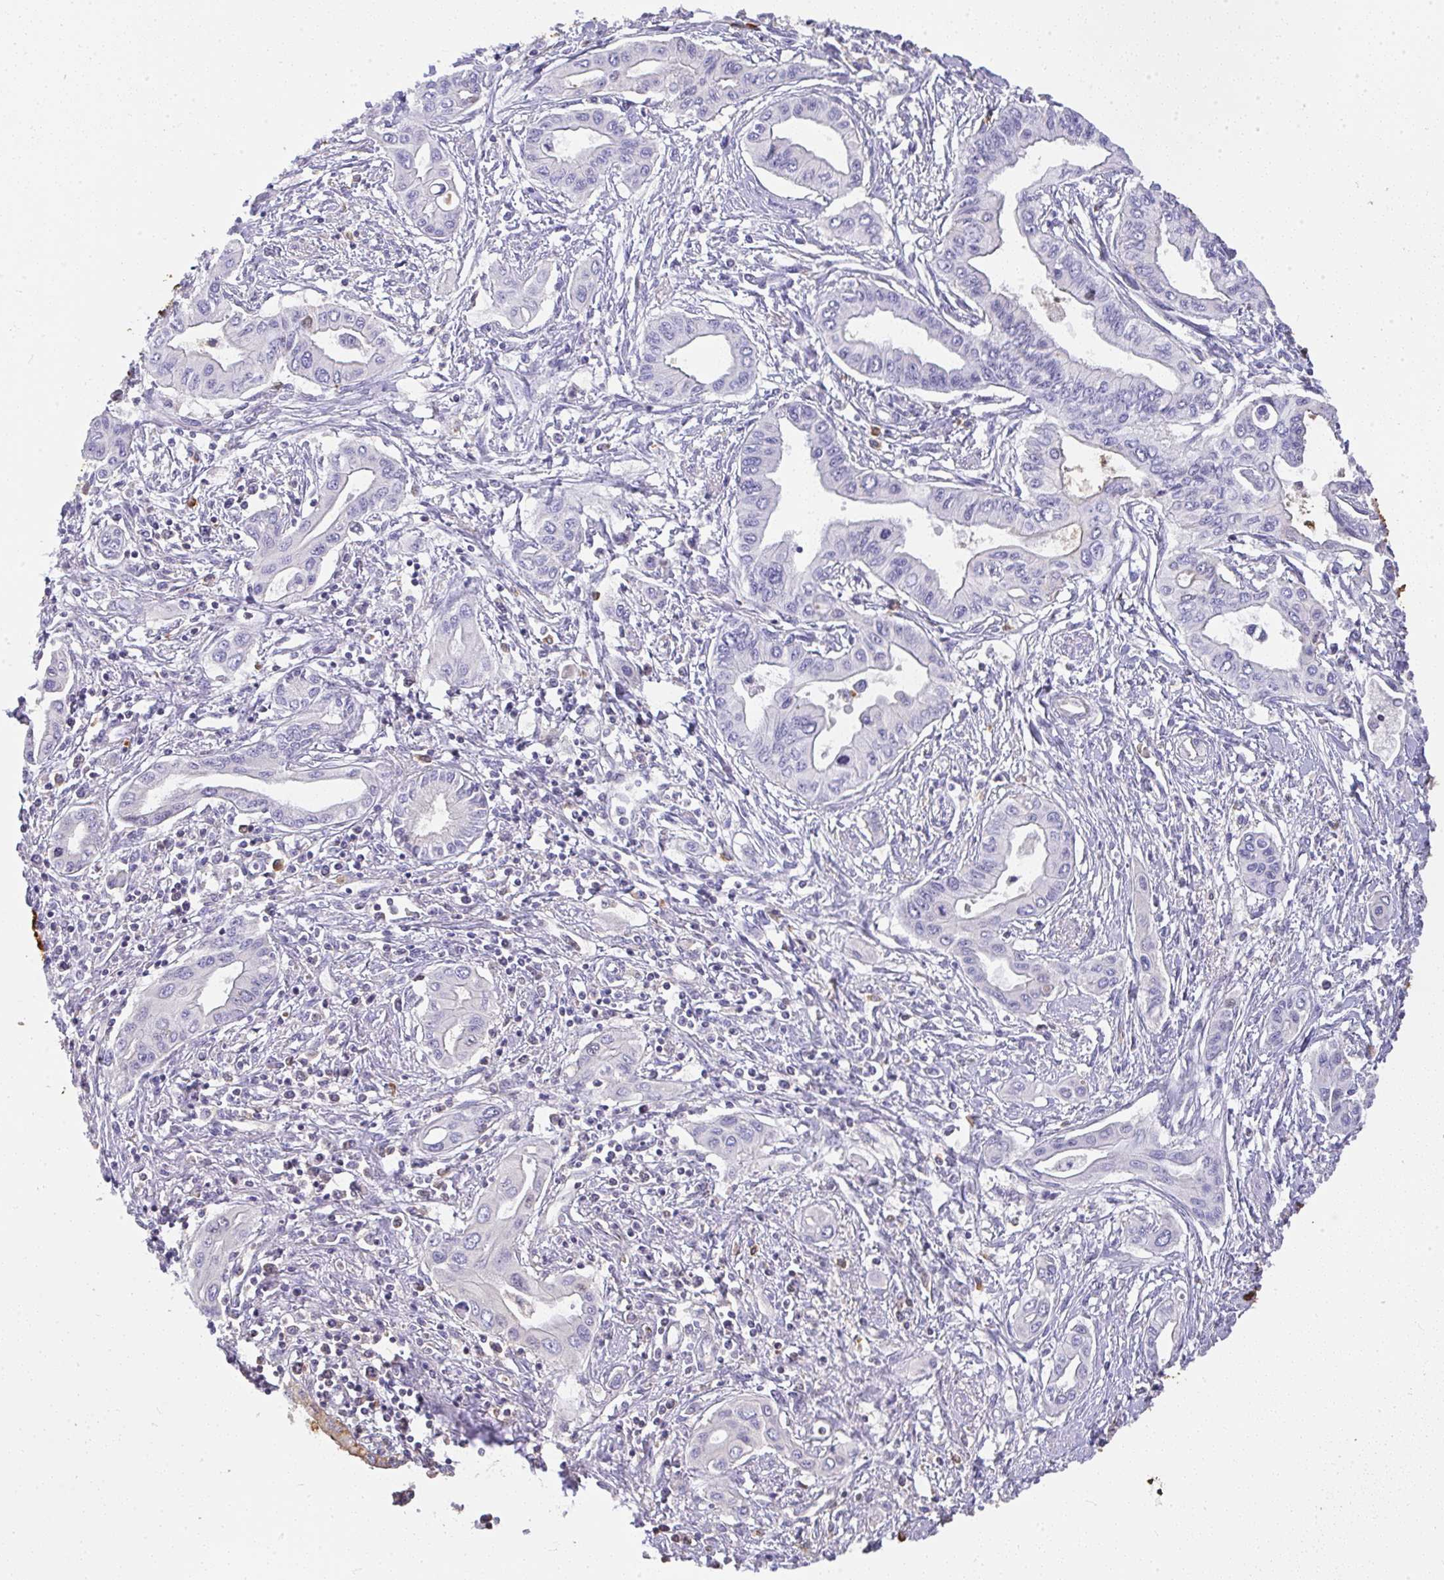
{"staining": {"intensity": "negative", "quantity": "none", "location": "none"}, "tissue": "pancreatic cancer", "cell_type": "Tumor cells", "image_type": "cancer", "snomed": [{"axis": "morphology", "description": "Adenocarcinoma, NOS"}, {"axis": "topography", "description": "Pancreas"}], "caption": "Tumor cells are negative for protein expression in human pancreatic cancer (adenocarcinoma).", "gene": "SMYD5", "patient": {"sex": "female", "age": 62}}